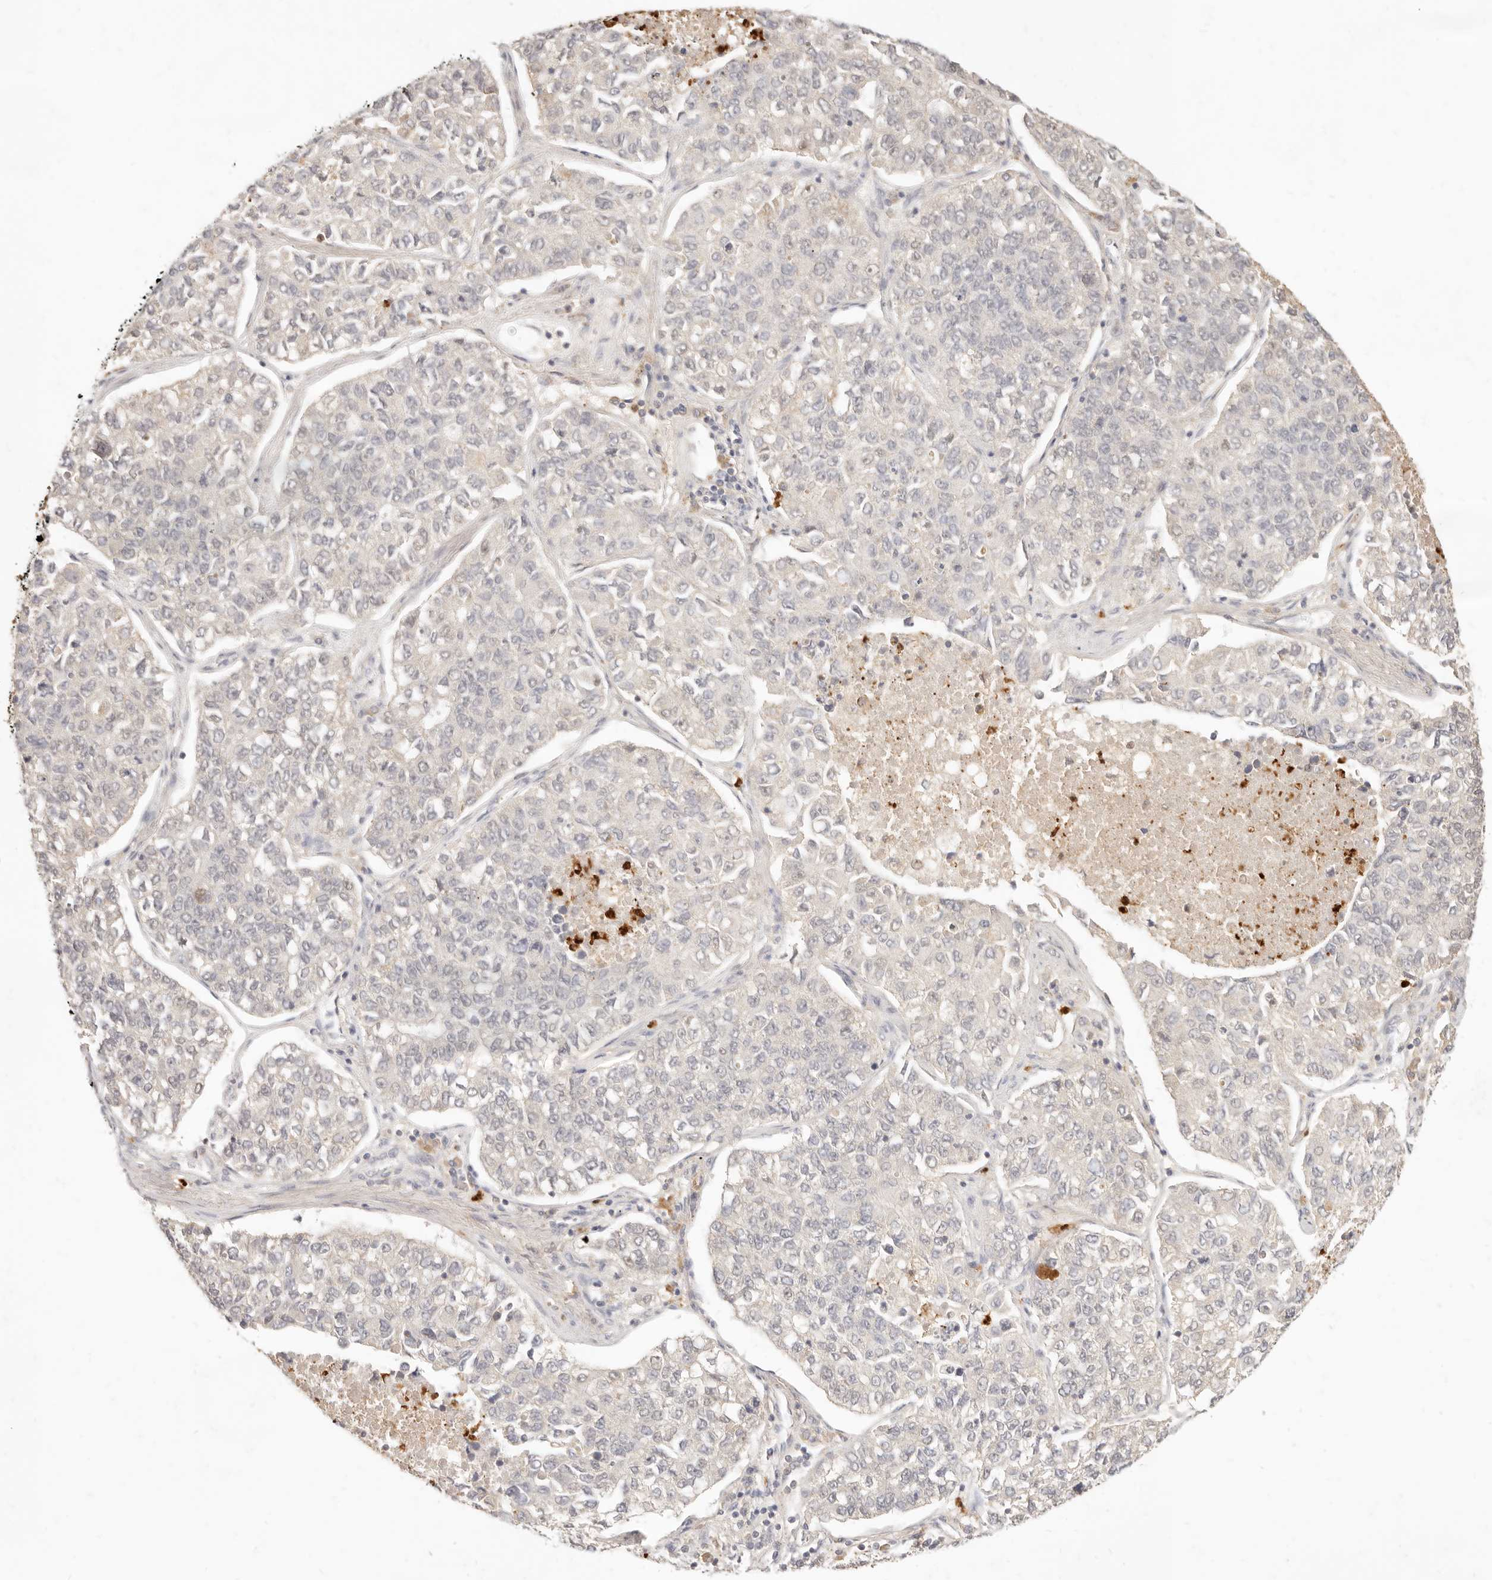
{"staining": {"intensity": "negative", "quantity": "none", "location": "none"}, "tissue": "lung cancer", "cell_type": "Tumor cells", "image_type": "cancer", "snomed": [{"axis": "morphology", "description": "Adenocarcinoma, NOS"}, {"axis": "topography", "description": "Lung"}], "caption": "The histopathology image reveals no staining of tumor cells in lung cancer (adenocarcinoma).", "gene": "TMTC2", "patient": {"sex": "male", "age": 49}}